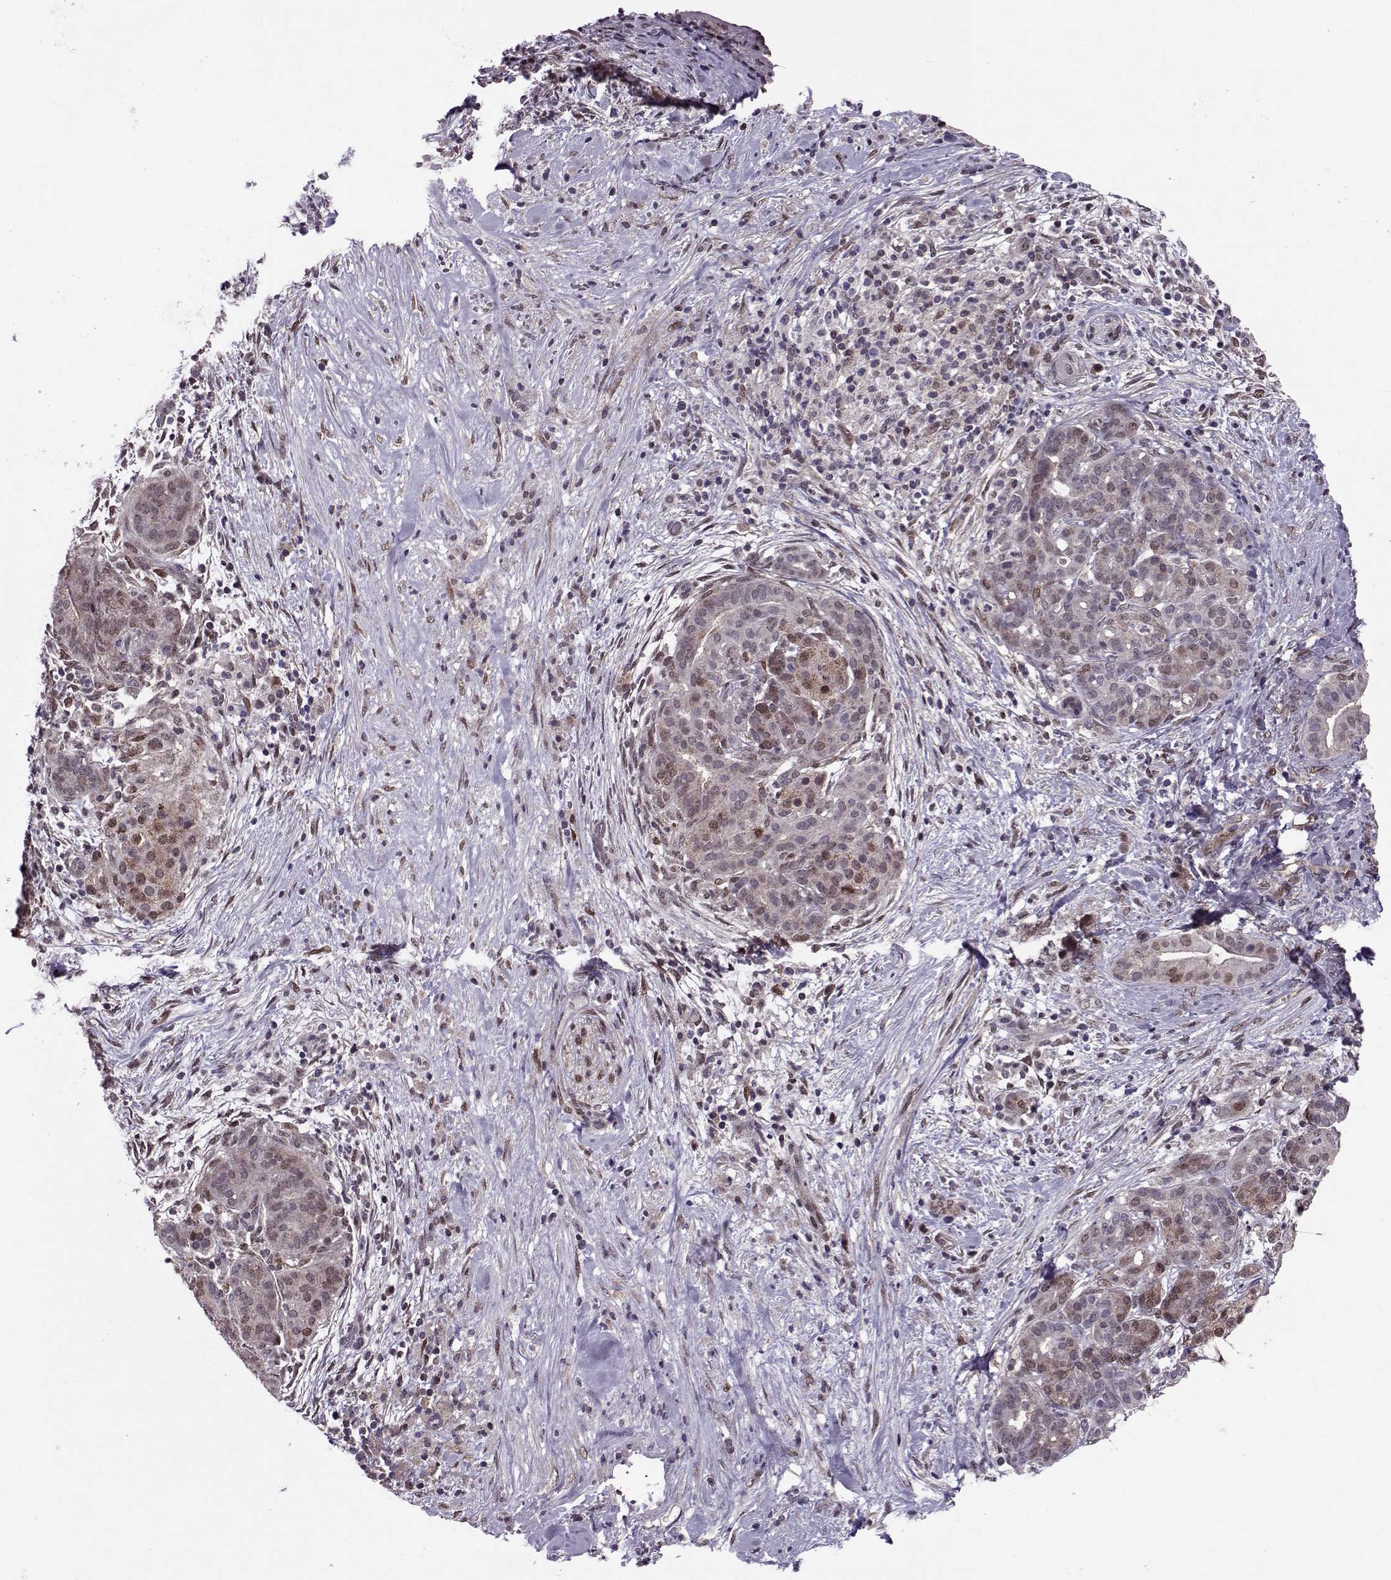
{"staining": {"intensity": "moderate", "quantity": "<25%", "location": "cytoplasmic/membranous,nuclear"}, "tissue": "pancreatic cancer", "cell_type": "Tumor cells", "image_type": "cancer", "snomed": [{"axis": "morphology", "description": "Adenocarcinoma, NOS"}, {"axis": "topography", "description": "Pancreas"}], "caption": "A micrograph of human pancreatic adenocarcinoma stained for a protein shows moderate cytoplasmic/membranous and nuclear brown staining in tumor cells. (DAB = brown stain, brightfield microscopy at high magnification).", "gene": "CDK4", "patient": {"sex": "male", "age": 44}}